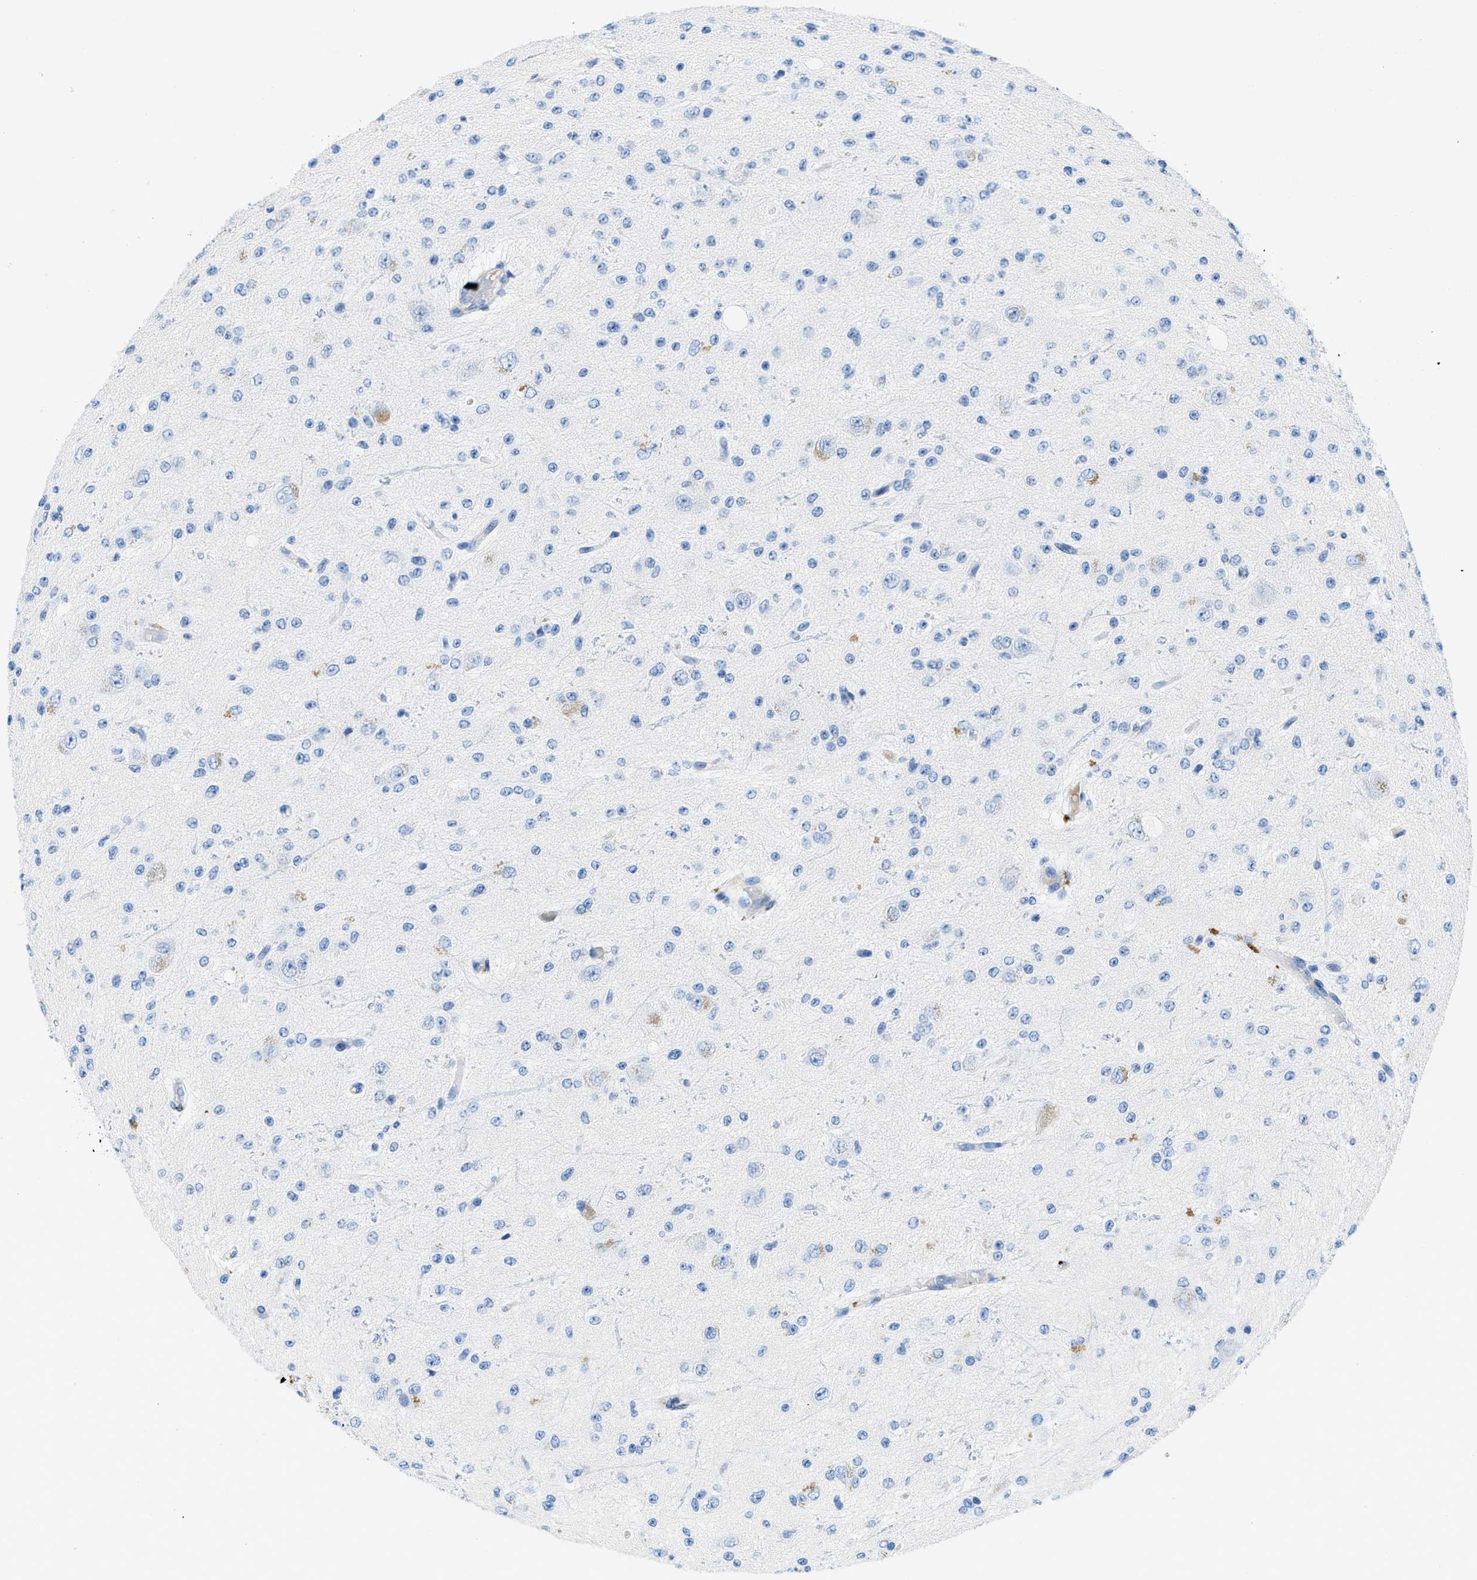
{"staining": {"intensity": "negative", "quantity": "none", "location": "none"}, "tissue": "glioma", "cell_type": "Tumor cells", "image_type": "cancer", "snomed": [{"axis": "morphology", "description": "Glioma, malignant, High grade"}, {"axis": "topography", "description": "pancreas cauda"}], "caption": "A histopathology image of malignant high-grade glioma stained for a protein reveals no brown staining in tumor cells. Brightfield microscopy of IHC stained with DAB (3,3'-diaminobenzidine) (brown) and hematoxylin (blue), captured at high magnification.", "gene": "XCR1", "patient": {"sex": "male", "age": 60}}